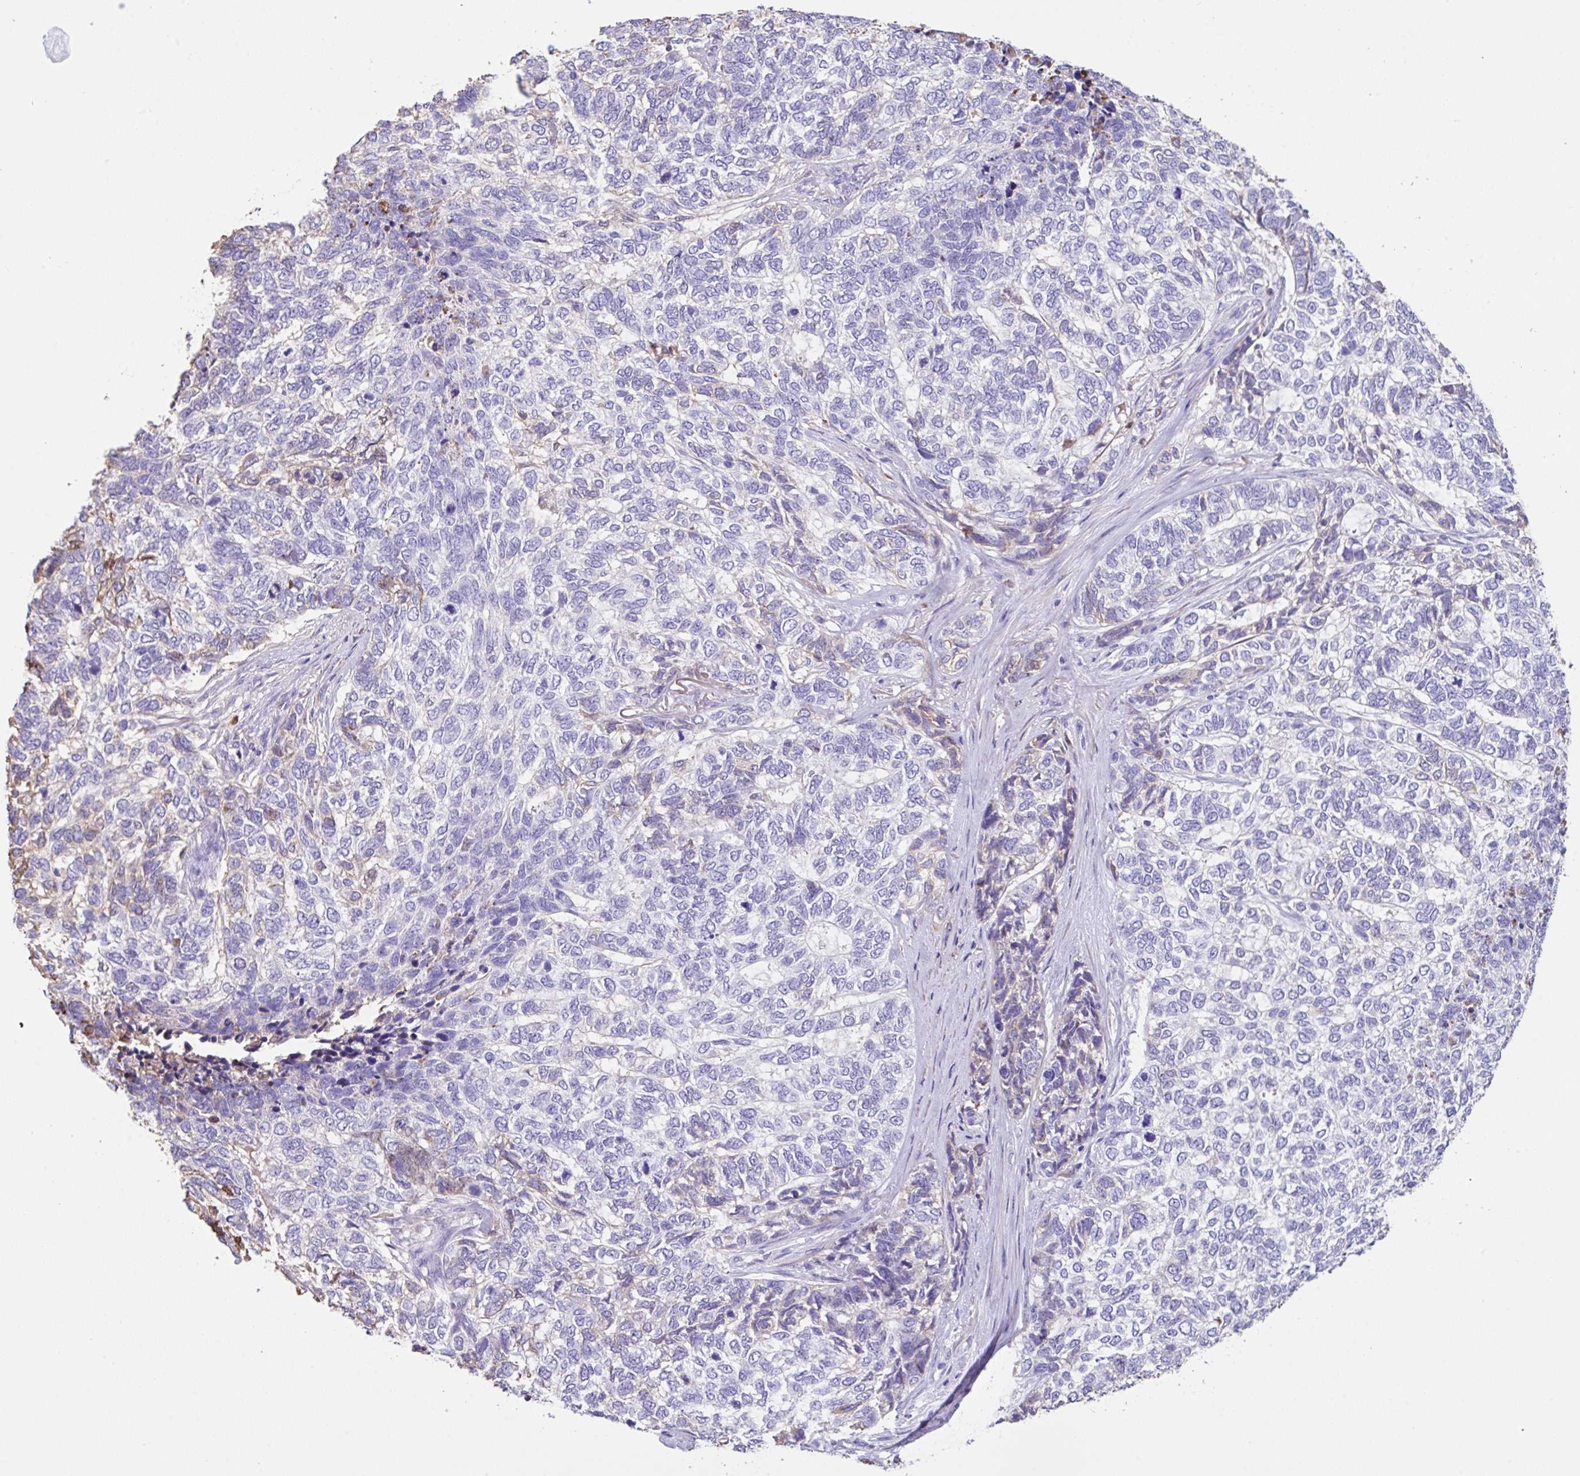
{"staining": {"intensity": "weak", "quantity": "<25%", "location": "cytoplasmic/membranous"}, "tissue": "skin cancer", "cell_type": "Tumor cells", "image_type": "cancer", "snomed": [{"axis": "morphology", "description": "Basal cell carcinoma"}, {"axis": "topography", "description": "Skin"}], "caption": "Tumor cells are negative for protein expression in human basal cell carcinoma (skin).", "gene": "HOXC12", "patient": {"sex": "female", "age": 65}}